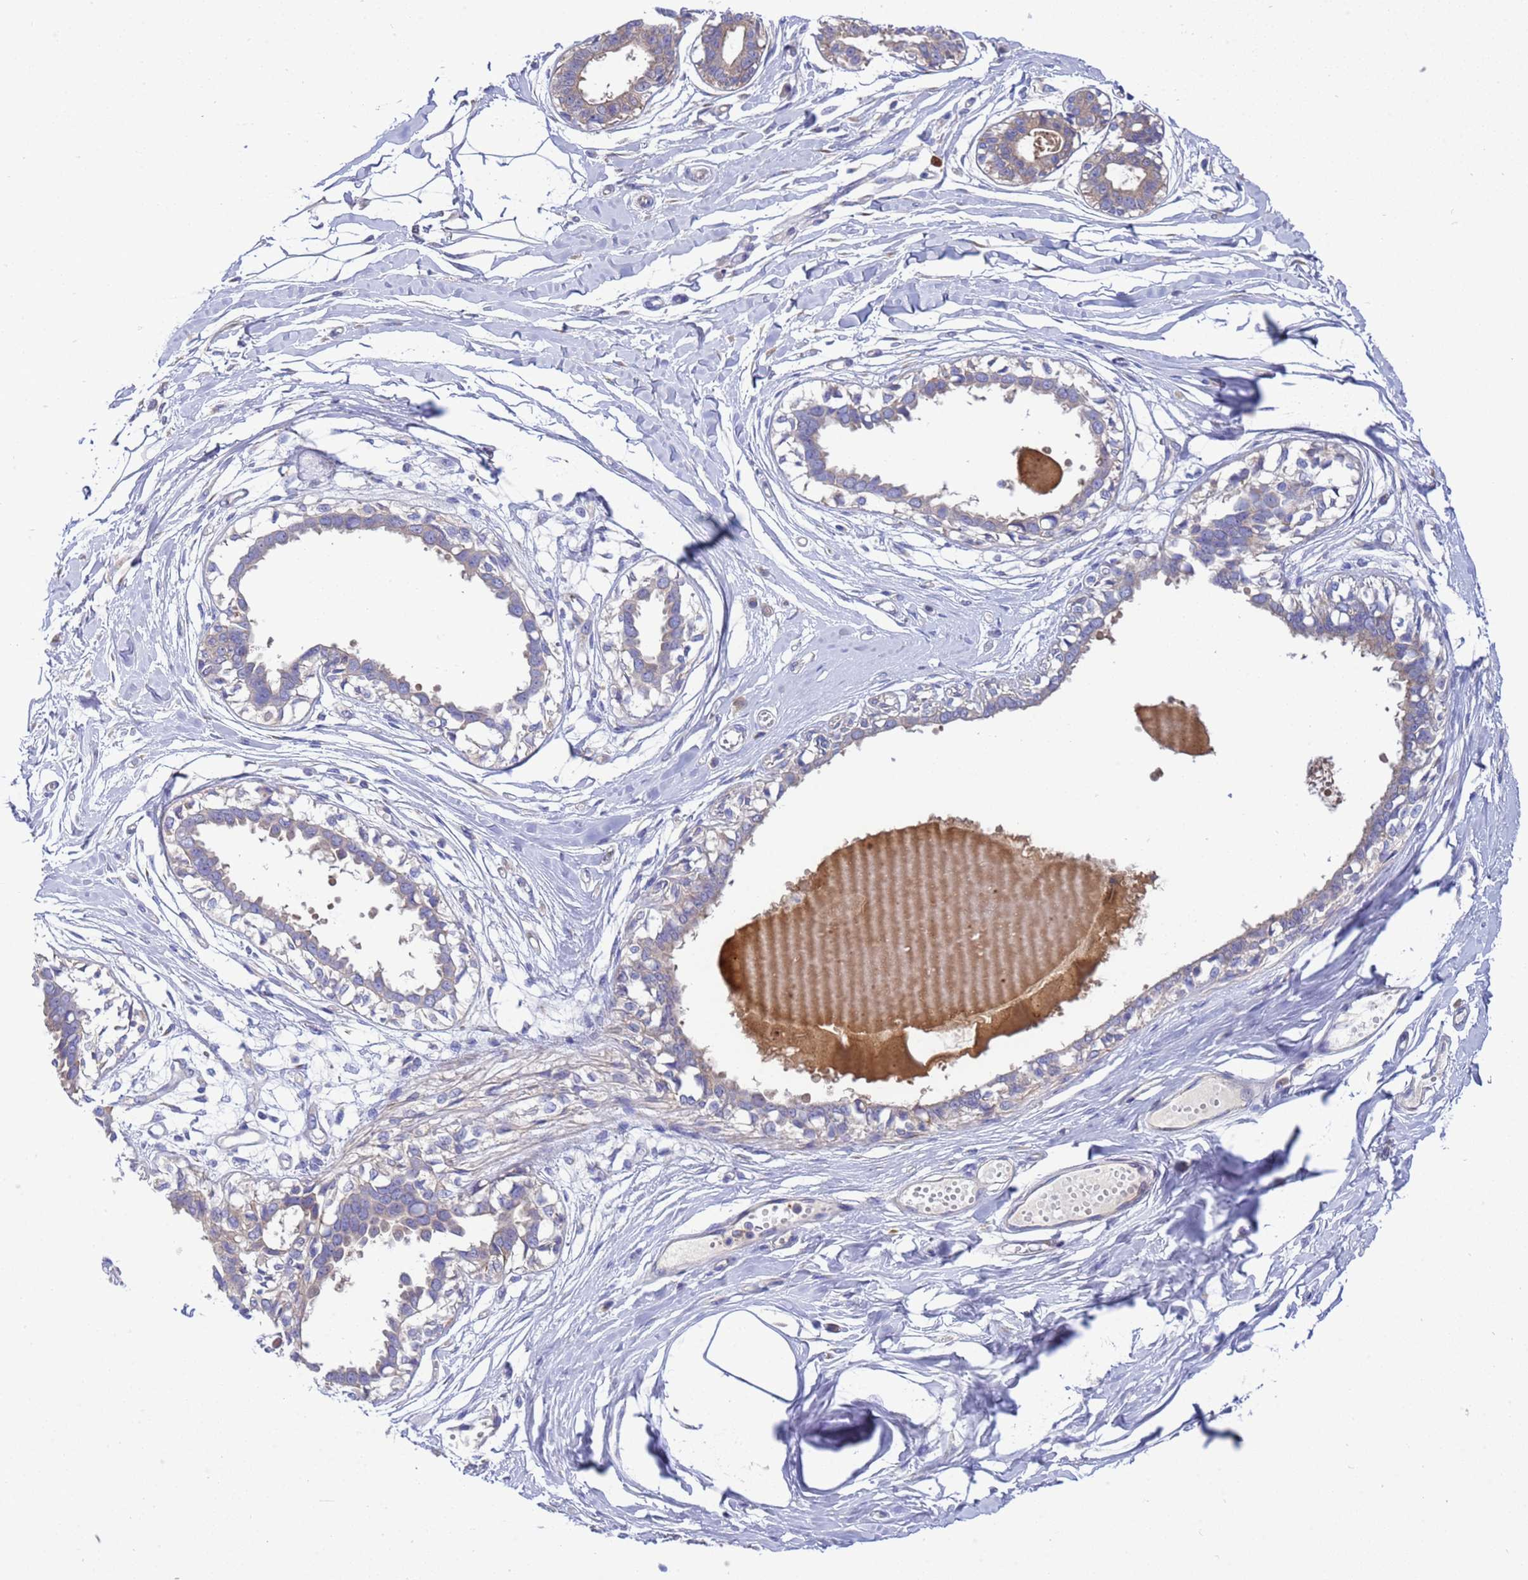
{"staining": {"intensity": "negative", "quantity": "none", "location": "none"}, "tissue": "breast", "cell_type": "Adipocytes", "image_type": "normal", "snomed": [{"axis": "morphology", "description": "Normal tissue, NOS"}, {"axis": "topography", "description": "Breast"}], "caption": "Breast stained for a protein using IHC shows no positivity adipocytes.", "gene": "RC3H2", "patient": {"sex": "female", "age": 45}}